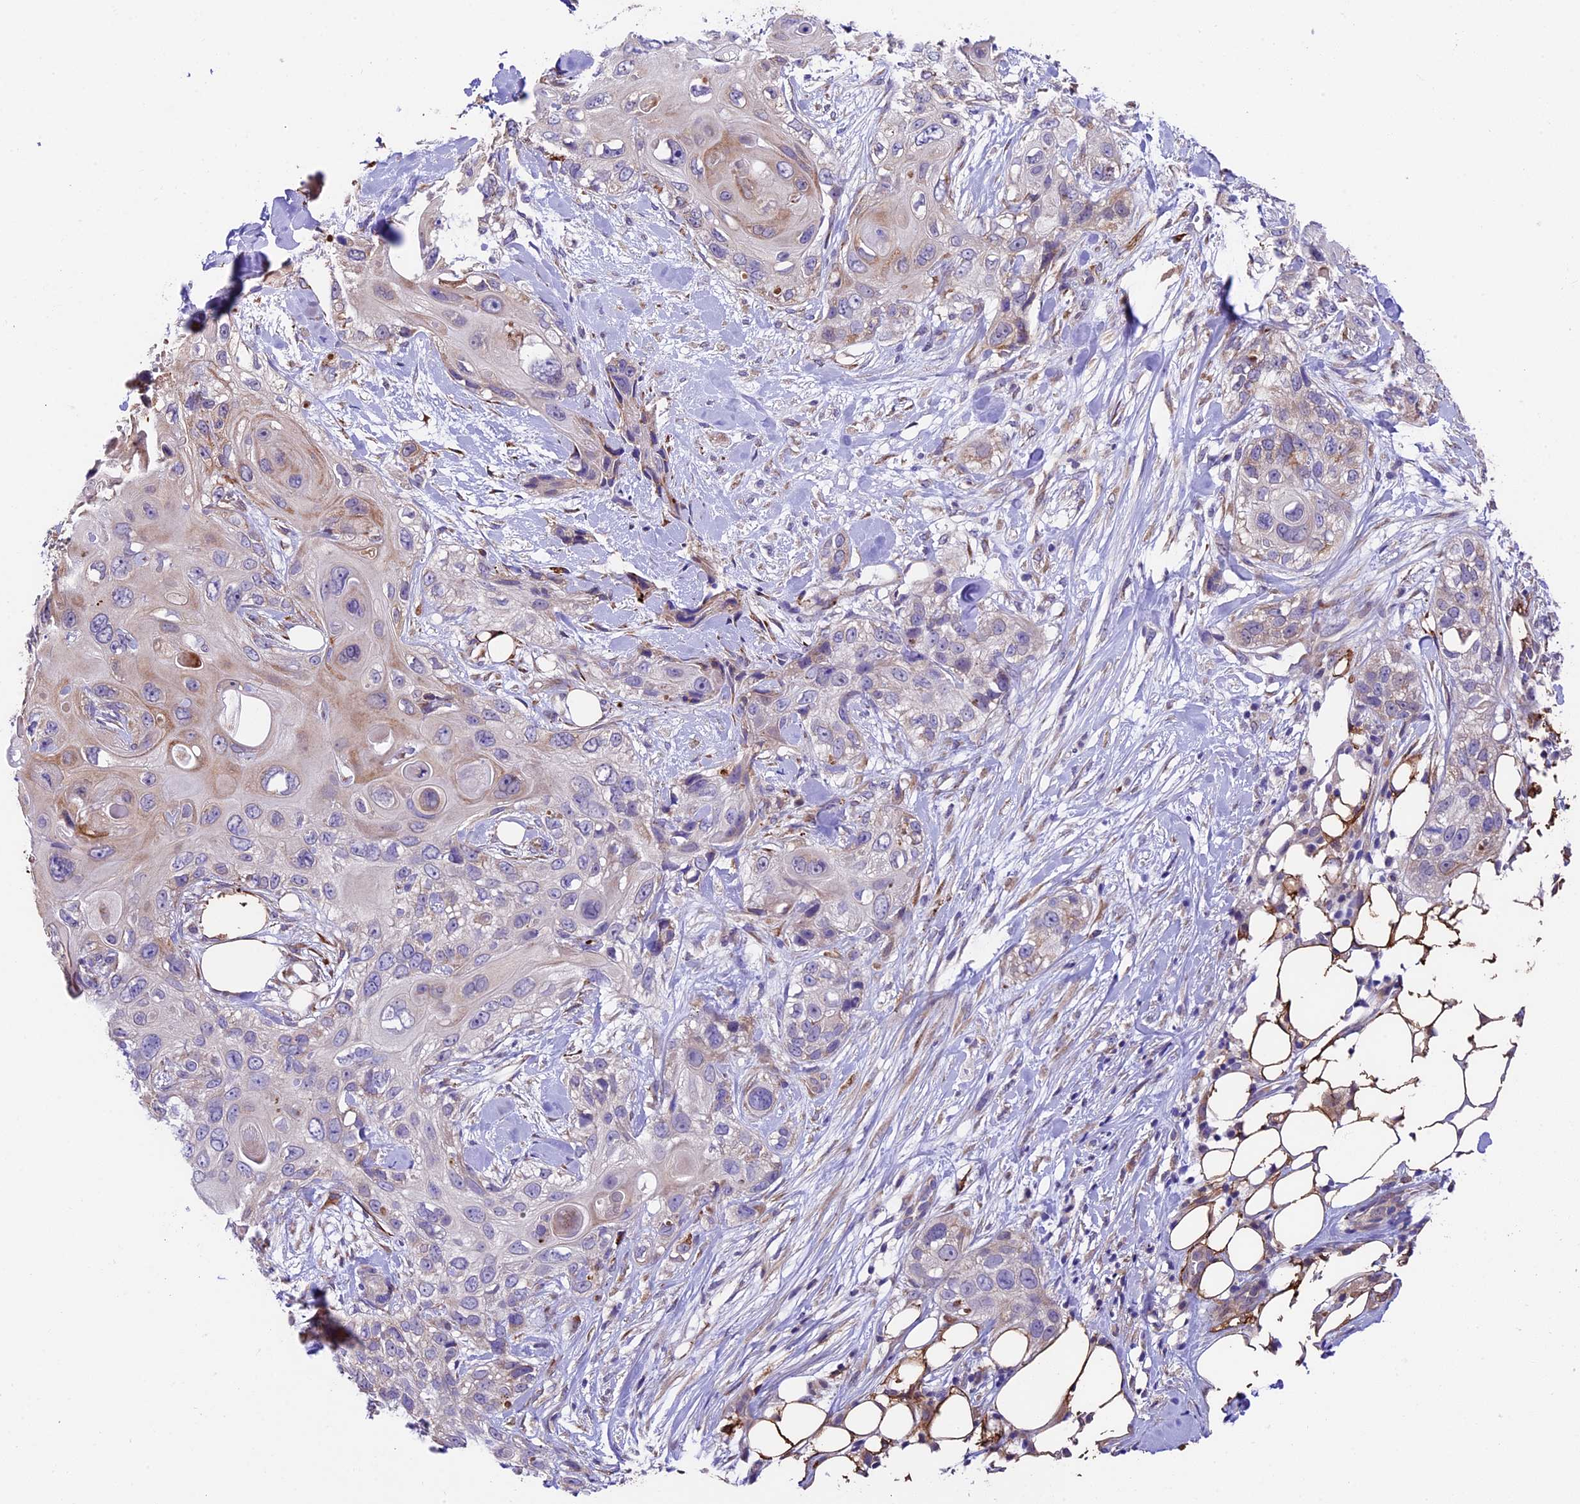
{"staining": {"intensity": "negative", "quantity": "none", "location": "none"}, "tissue": "skin cancer", "cell_type": "Tumor cells", "image_type": "cancer", "snomed": [{"axis": "morphology", "description": "Normal tissue, NOS"}, {"axis": "morphology", "description": "Squamous cell carcinoma, NOS"}, {"axis": "topography", "description": "Skin"}], "caption": "Immunohistochemistry (IHC) of skin cancer displays no staining in tumor cells. The staining is performed using DAB (3,3'-diaminobenzidine) brown chromogen with nuclei counter-stained in using hematoxylin.", "gene": "LSM7", "patient": {"sex": "male", "age": 72}}